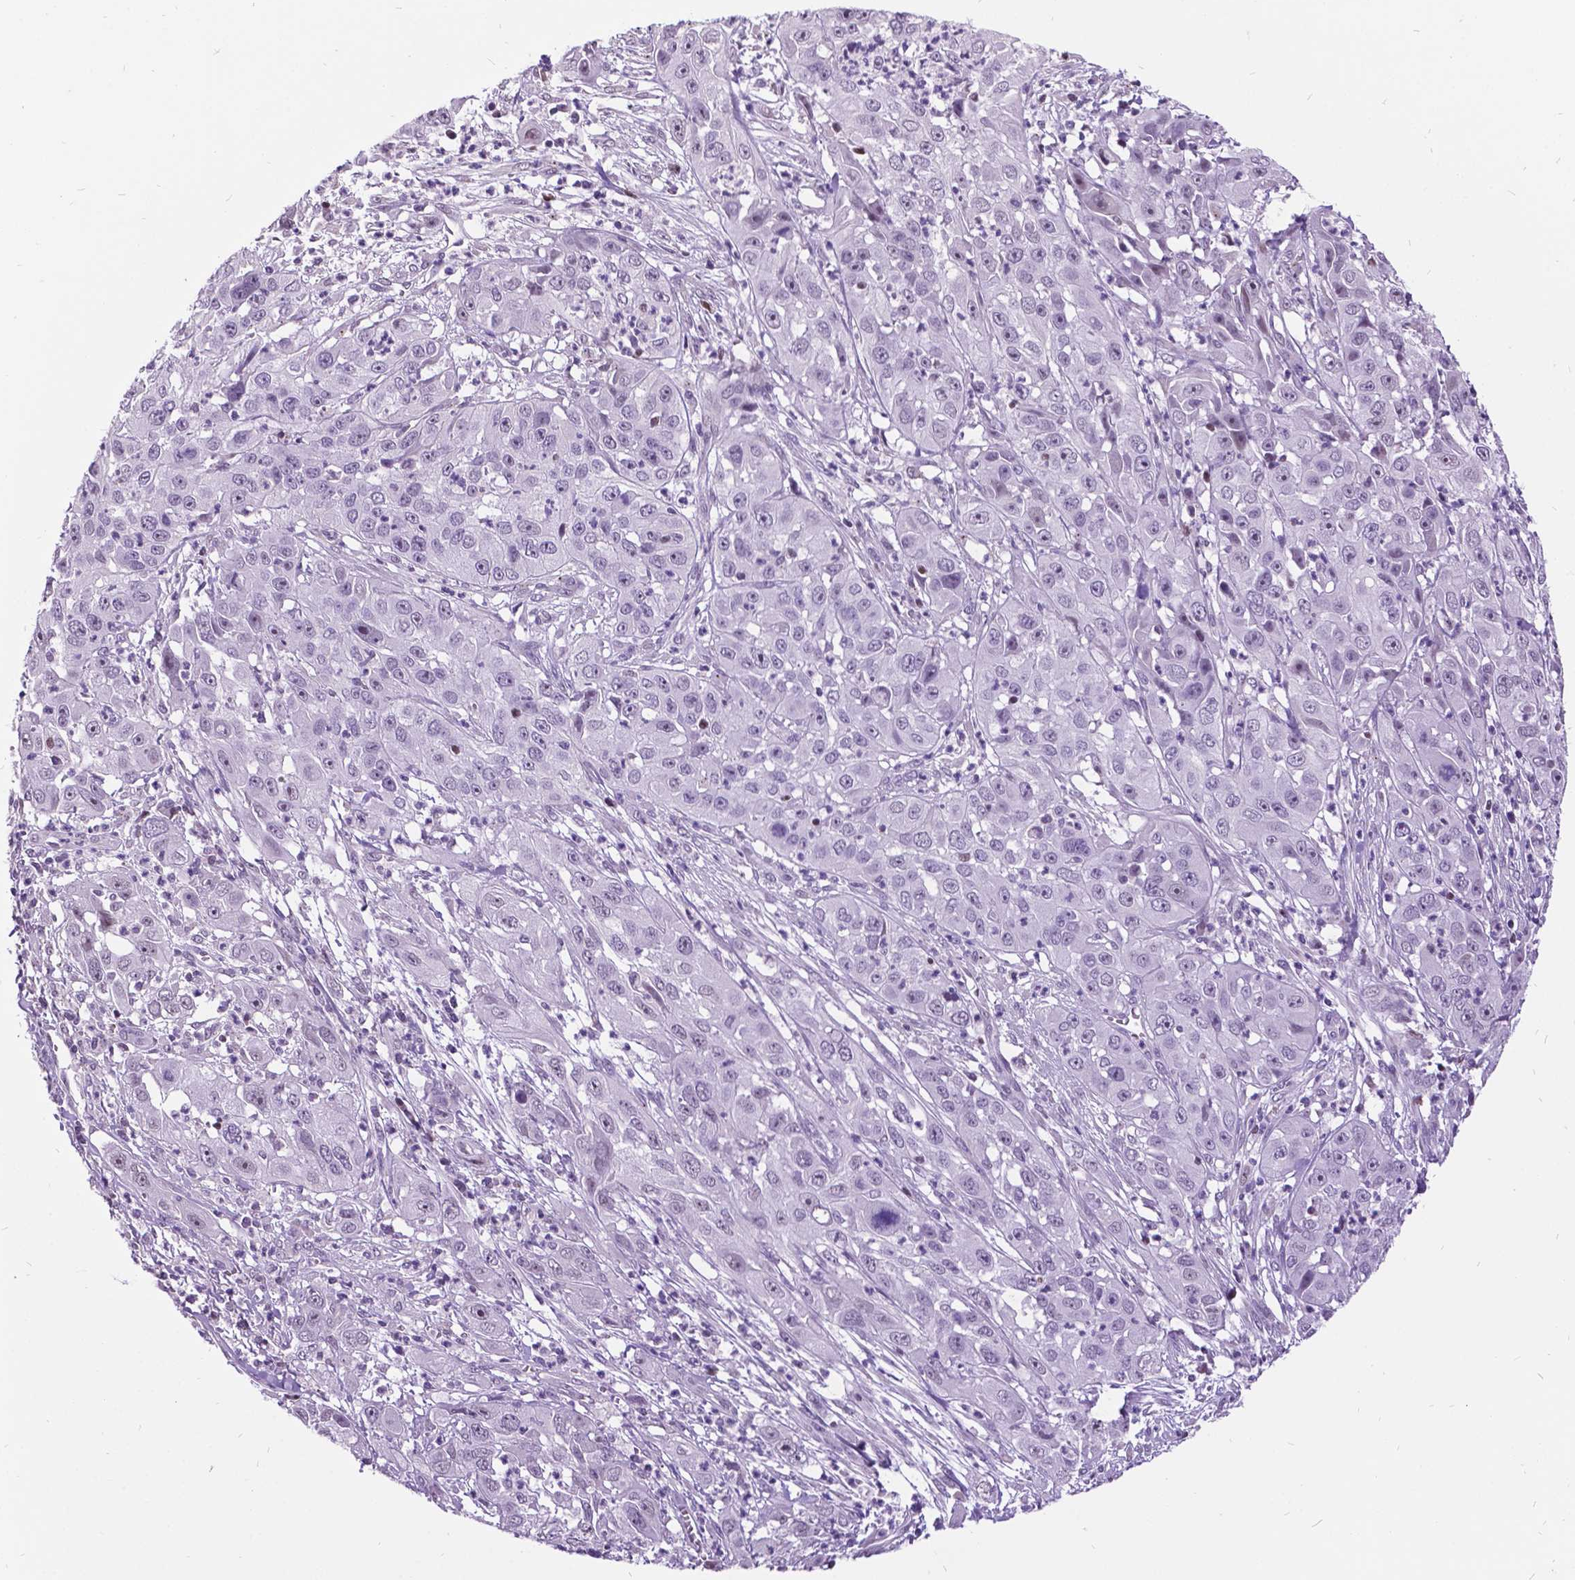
{"staining": {"intensity": "negative", "quantity": "none", "location": "none"}, "tissue": "cervical cancer", "cell_type": "Tumor cells", "image_type": "cancer", "snomed": [{"axis": "morphology", "description": "Squamous cell carcinoma, NOS"}, {"axis": "topography", "description": "Cervix"}], "caption": "Tumor cells are negative for brown protein staining in cervical squamous cell carcinoma. (IHC, brightfield microscopy, high magnification).", "gene": "DPF3", "patient": {"sex": "female", "age": 32}}